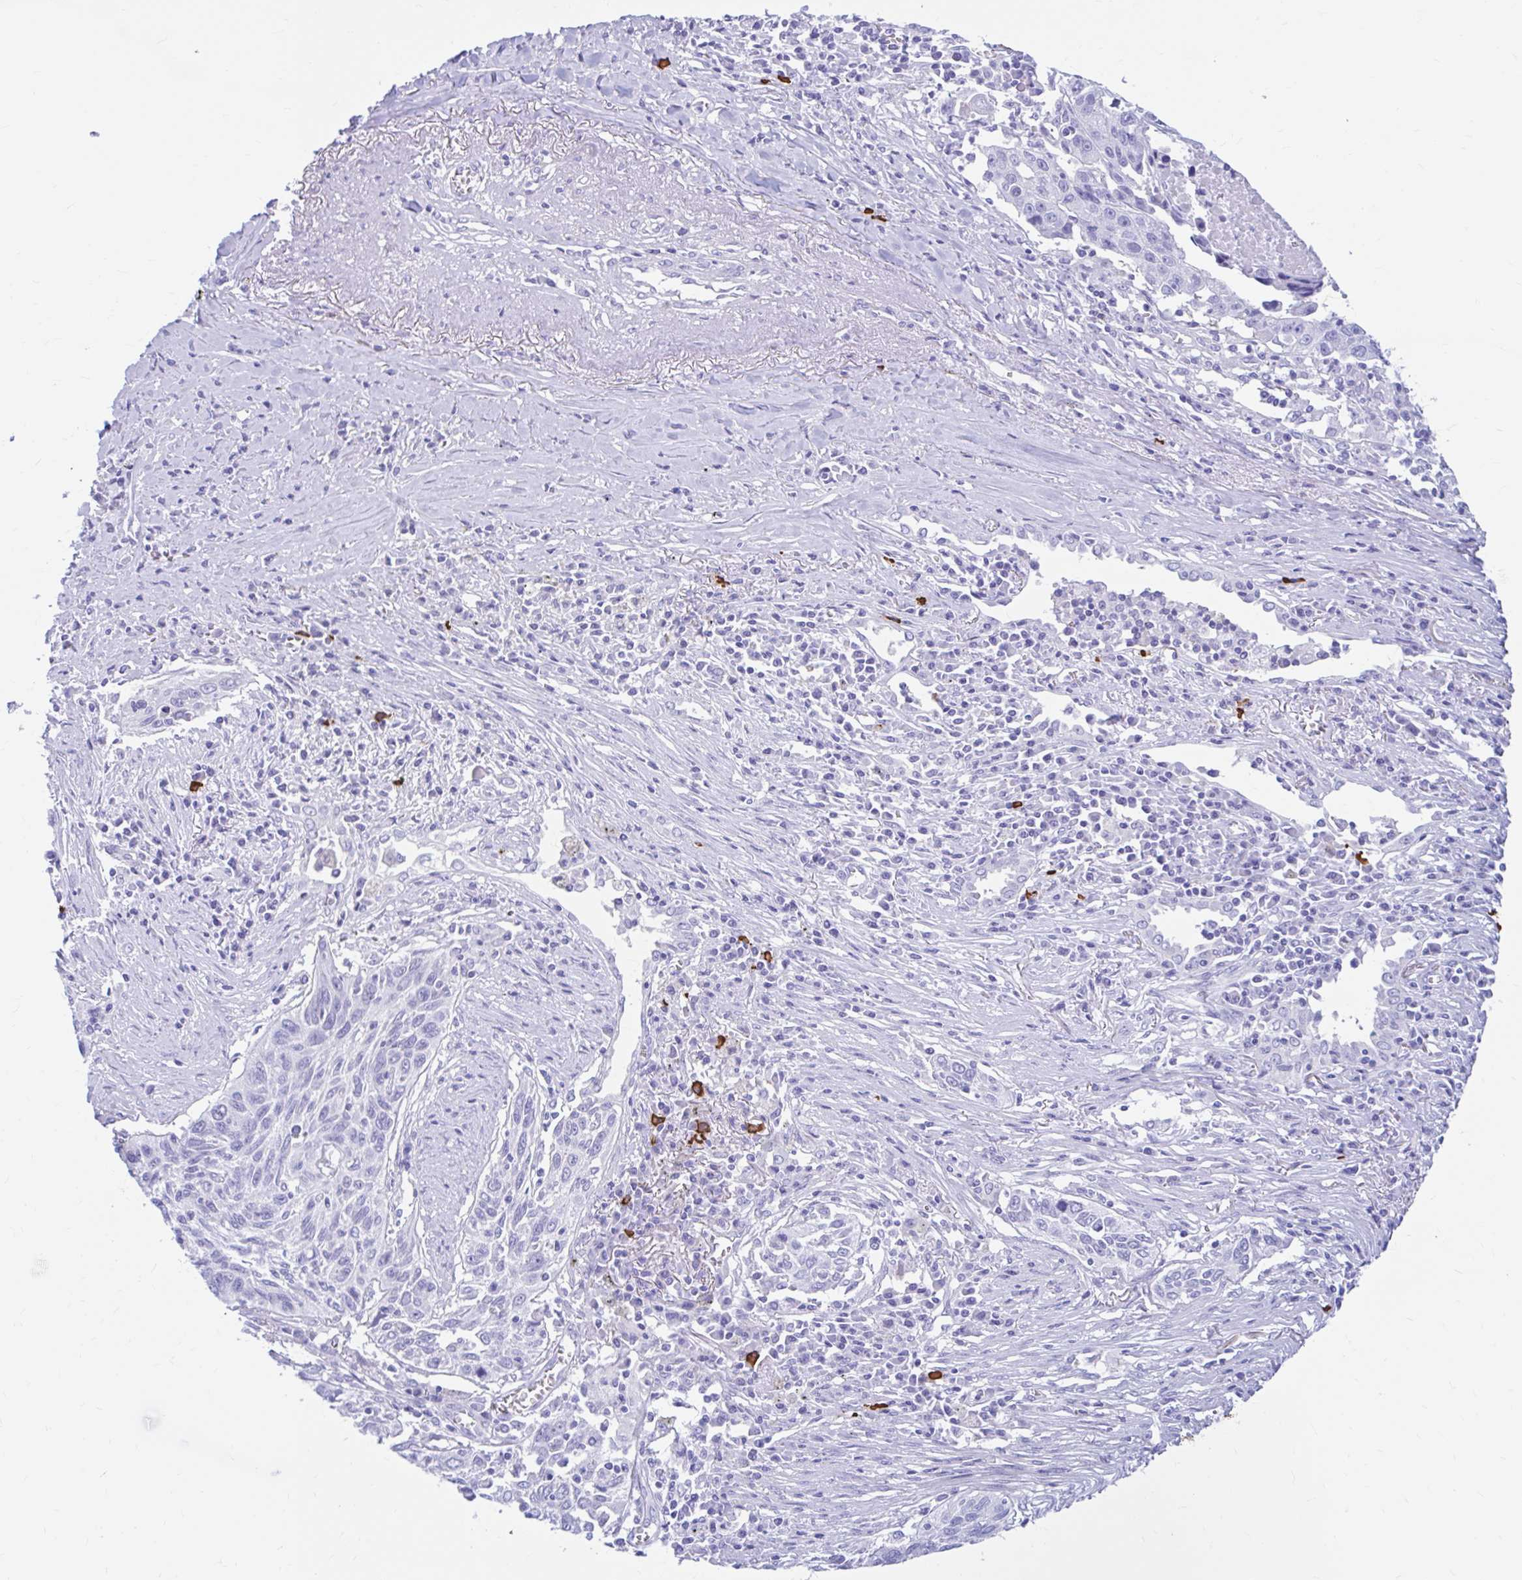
{"staining": {"intensity": "negative", "quantity": "none", "location": "none"}, "tissue": "lung cancer", "cell_type": "Tumor cells", "image_type": "cancer", "snomed": [{"axis": "morphology", "description": "Squamous cell carcinoma, NOS"}, {"axis": "topography", "description": "Lung"}], "caption": "This is a histopathology image of immunohistochemistry (IHC) staining of lung squamous cell carcinoma, which shows no expression in tumor cells.", "gene": "NSG2", "patient": {"sex": "female", "age": 66}}